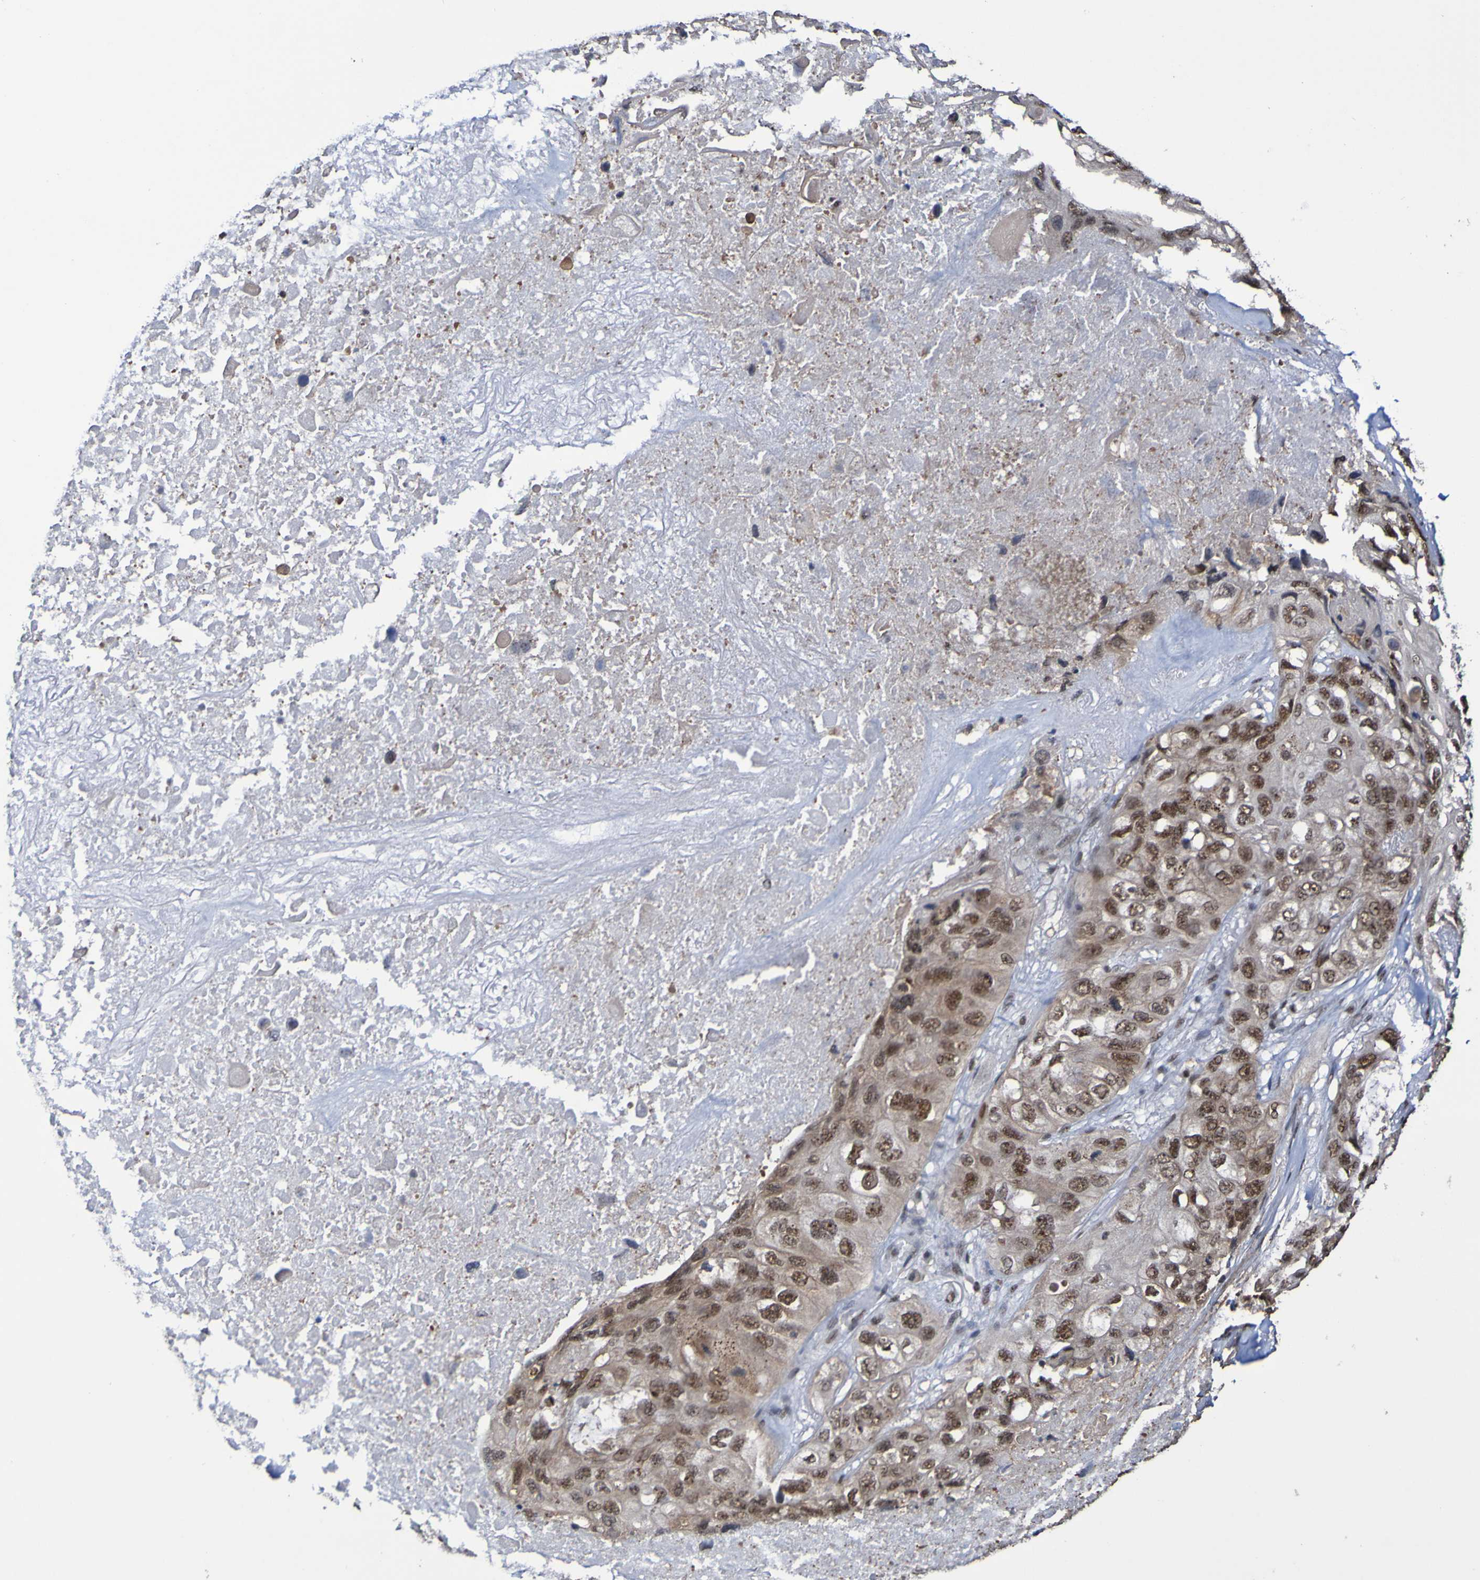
{"staining": {"intensity": "moderate", "quantity": ">75%", "location": "nuclear"}, "tissue": "lung cancer", "cell_type": "Tumor cells", "image_type": "cancer", "snomed": [{"axis": "morphology", "description": "Squamous cell carcinoma, NOS"}, {"axis": "topography", "description": "Lung"}], "caption": "IHC micrograph of neoplastic tissue: human lung squamous cell carcinoma stained using immunohistochemistry (IHC) reveals medium levels of moderate protein expression localized specifically in the nuclear of tumor cells, appearing as a nuclear brown color.", "gene": "CDC5L", "patient": {"sex": "female", "age": 73}}